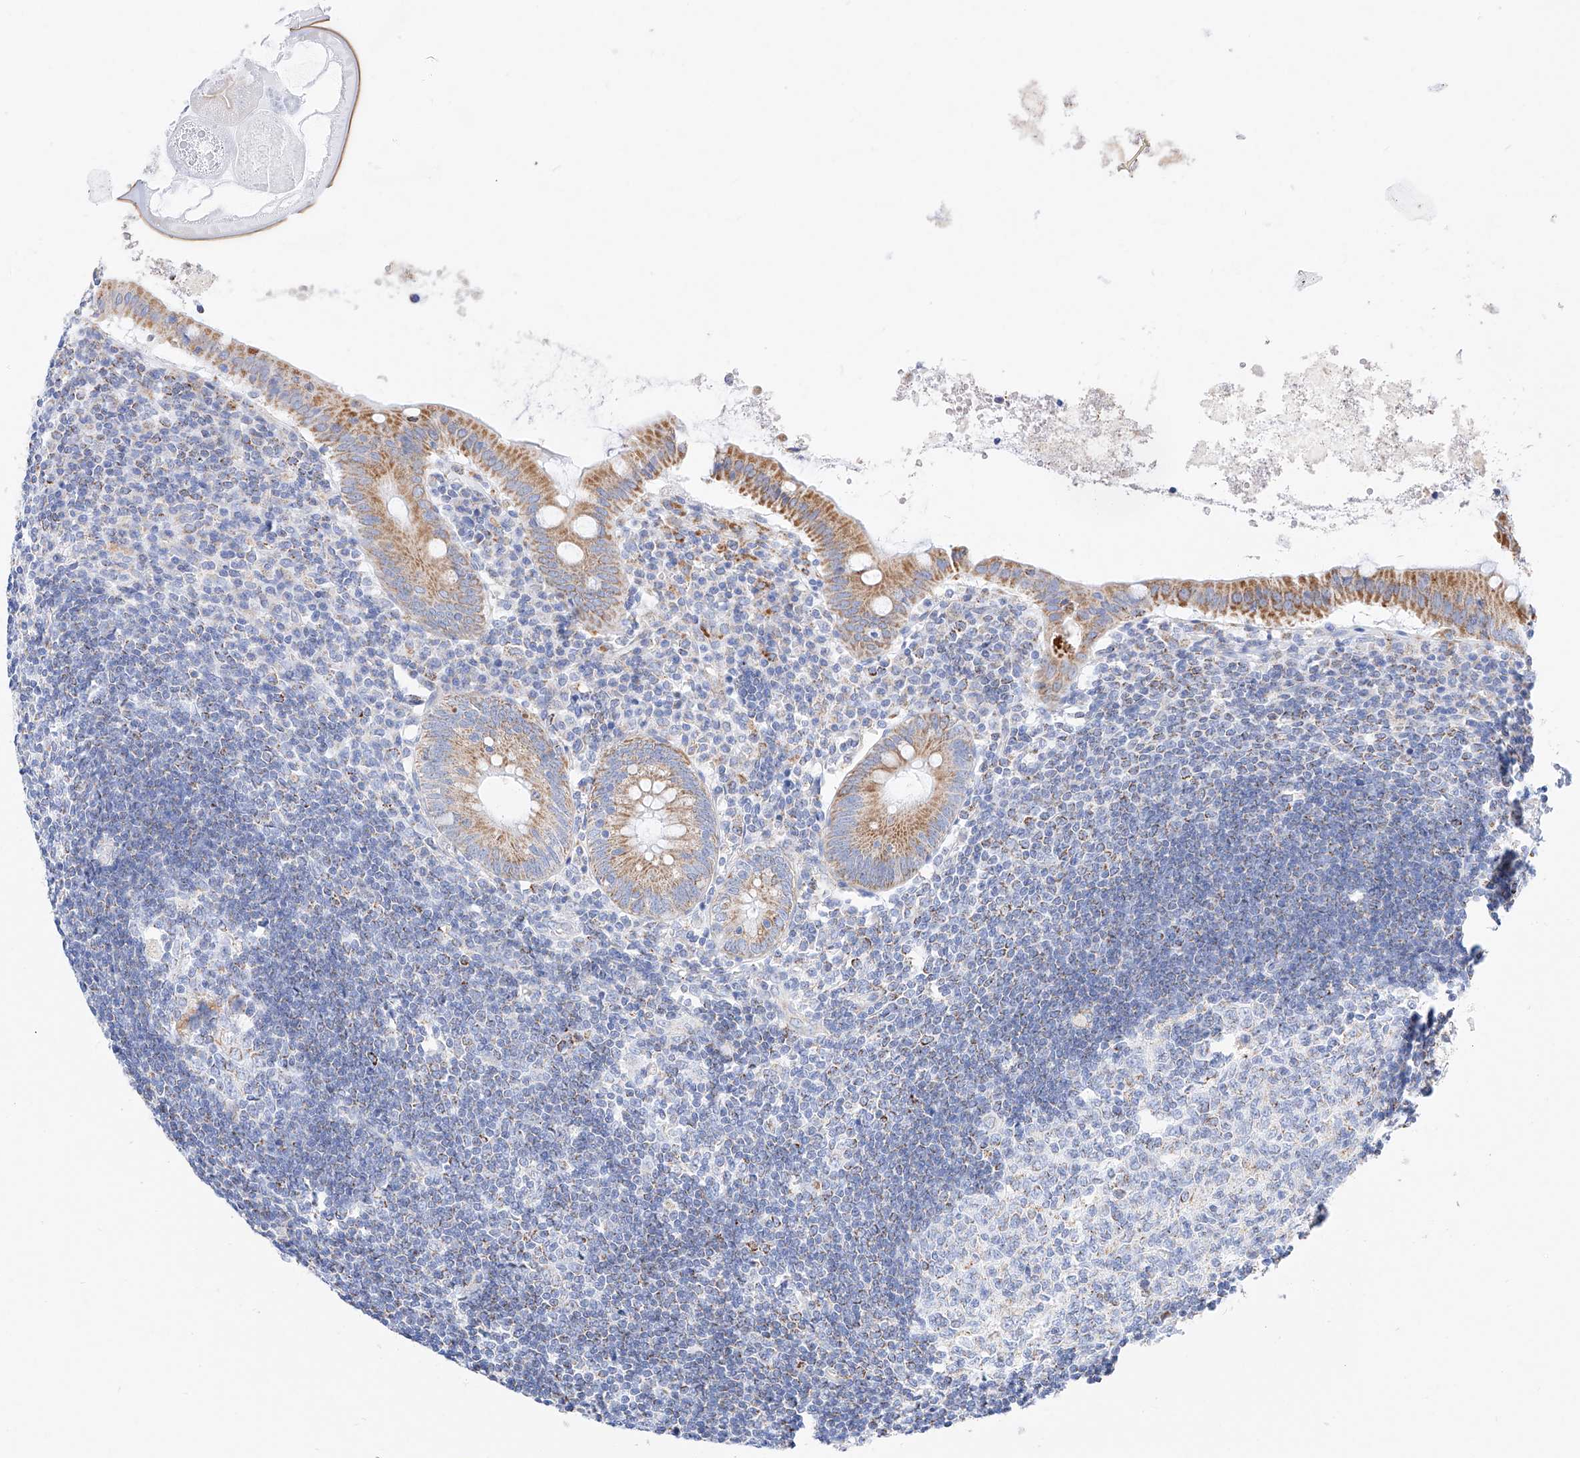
{"staining": {"intensity": "moderate", "quantity": ">75%", "location": "cytoplasmic/membranous"}, "tissue": "appendix", "cell_type": "Glandular cells", "image_type": "normal", "snomed": [{"axis": "morphology", "description": "Normal tissue, NOS"}, {"axis": "topography", "description": "Appendix"}], "caption": "An image showing moderate cytoplasmic/membranous positivity in about >75% of glandular cells in normal appendix, as visualized by brown immunohistochemical staining.", "gene": "C6orf62", "patient": {"sex": "female", "age": 54}}